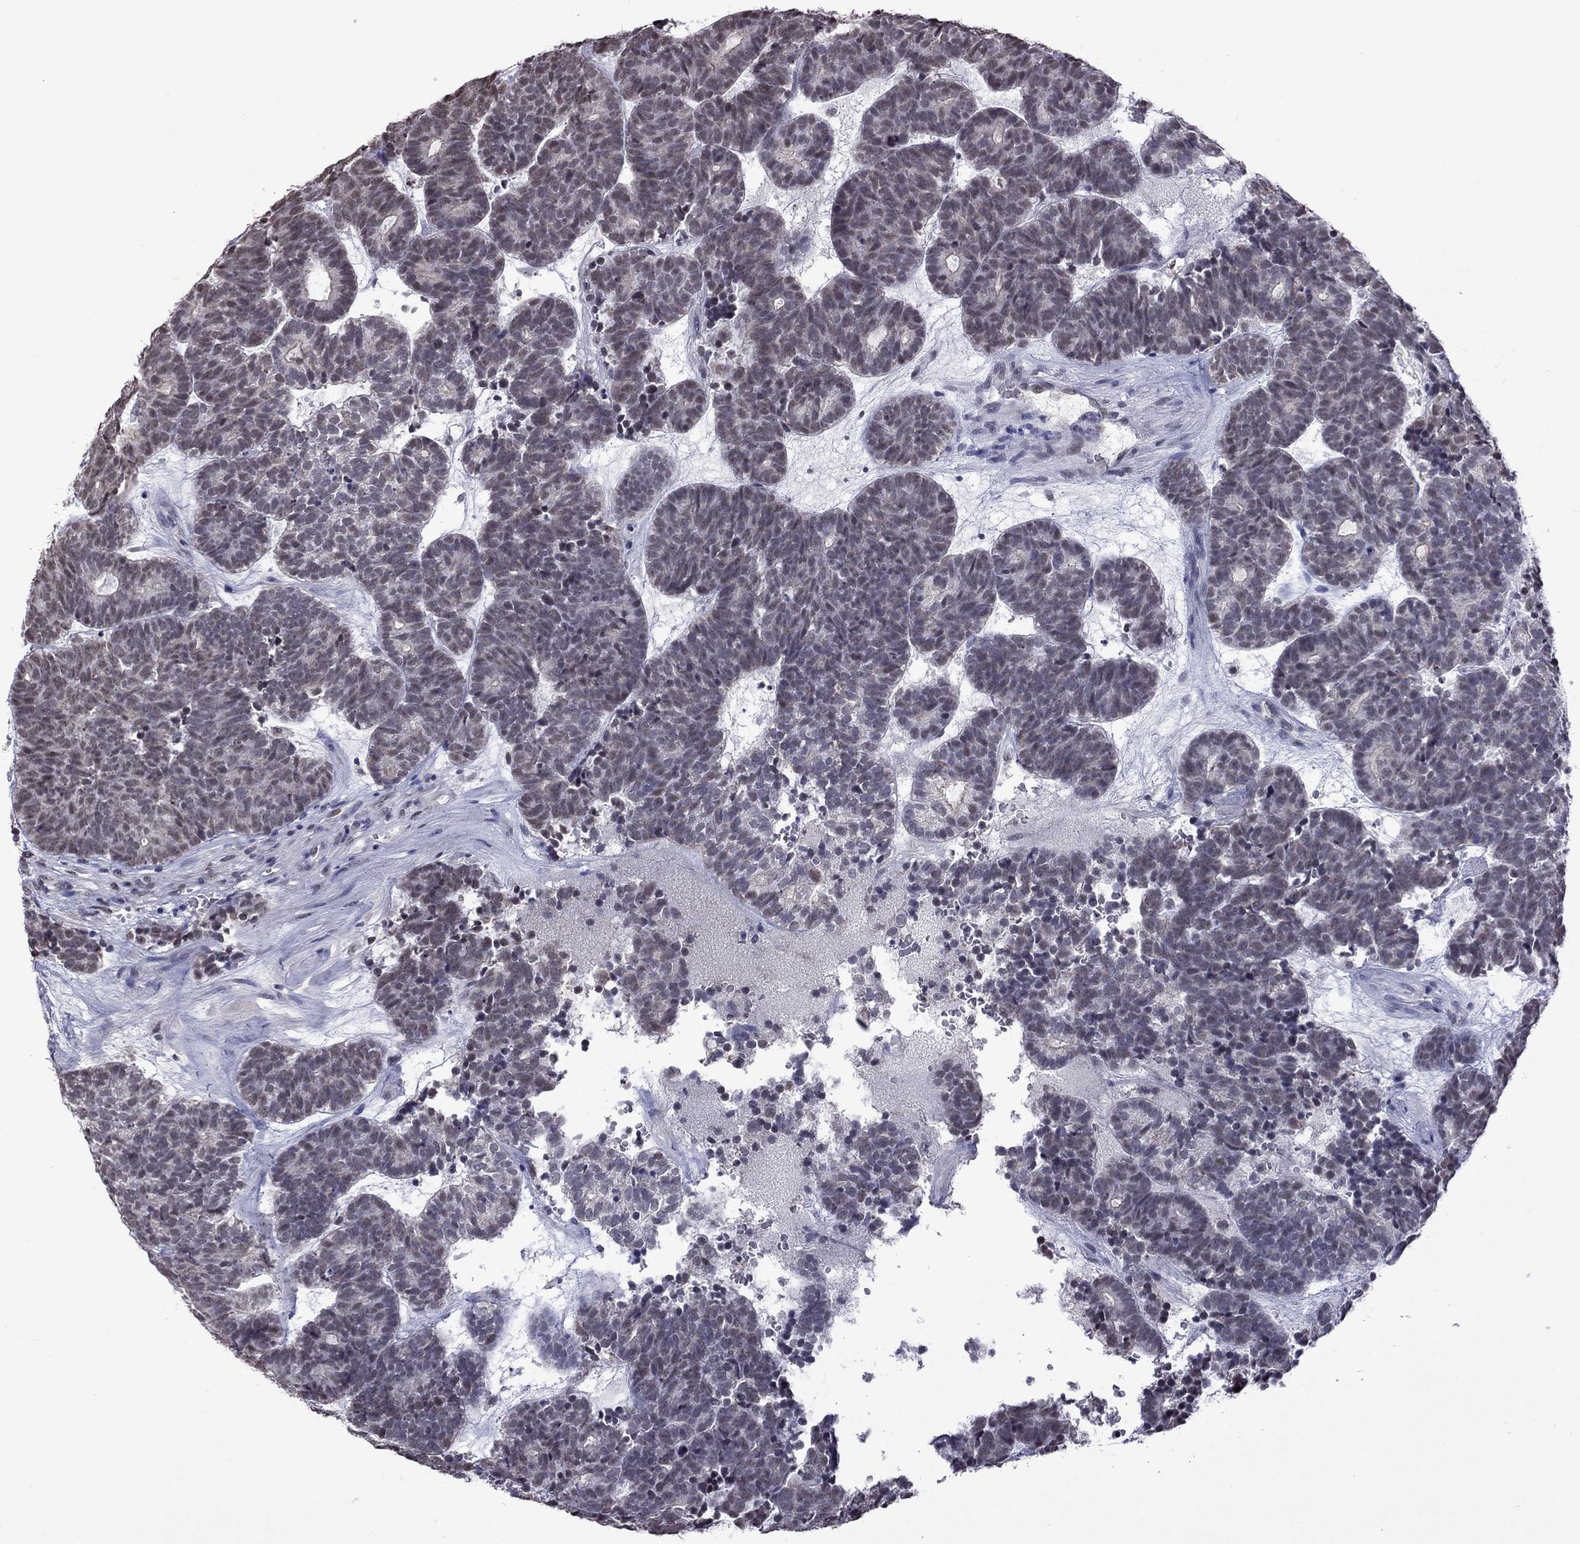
{"staining": {"intensity": "negative", "quantity": "none", "location": "none"}, "tissue": "head and neck cancer", "cell_type": "Tumor cells", "image_type": "cancer", "snomed": [{"axis": "morphology", "description": "Adenocarcinoma, NOS"}, {"axis": "topography", "description": "Head-Neck"}], "caption": "Image shows no protein staining in tumor cells of head and neck cancer (adenocarcinoma) tissue.", "gene": "PPP1R3A", "patient": {"sex": "female", "age": 81}}